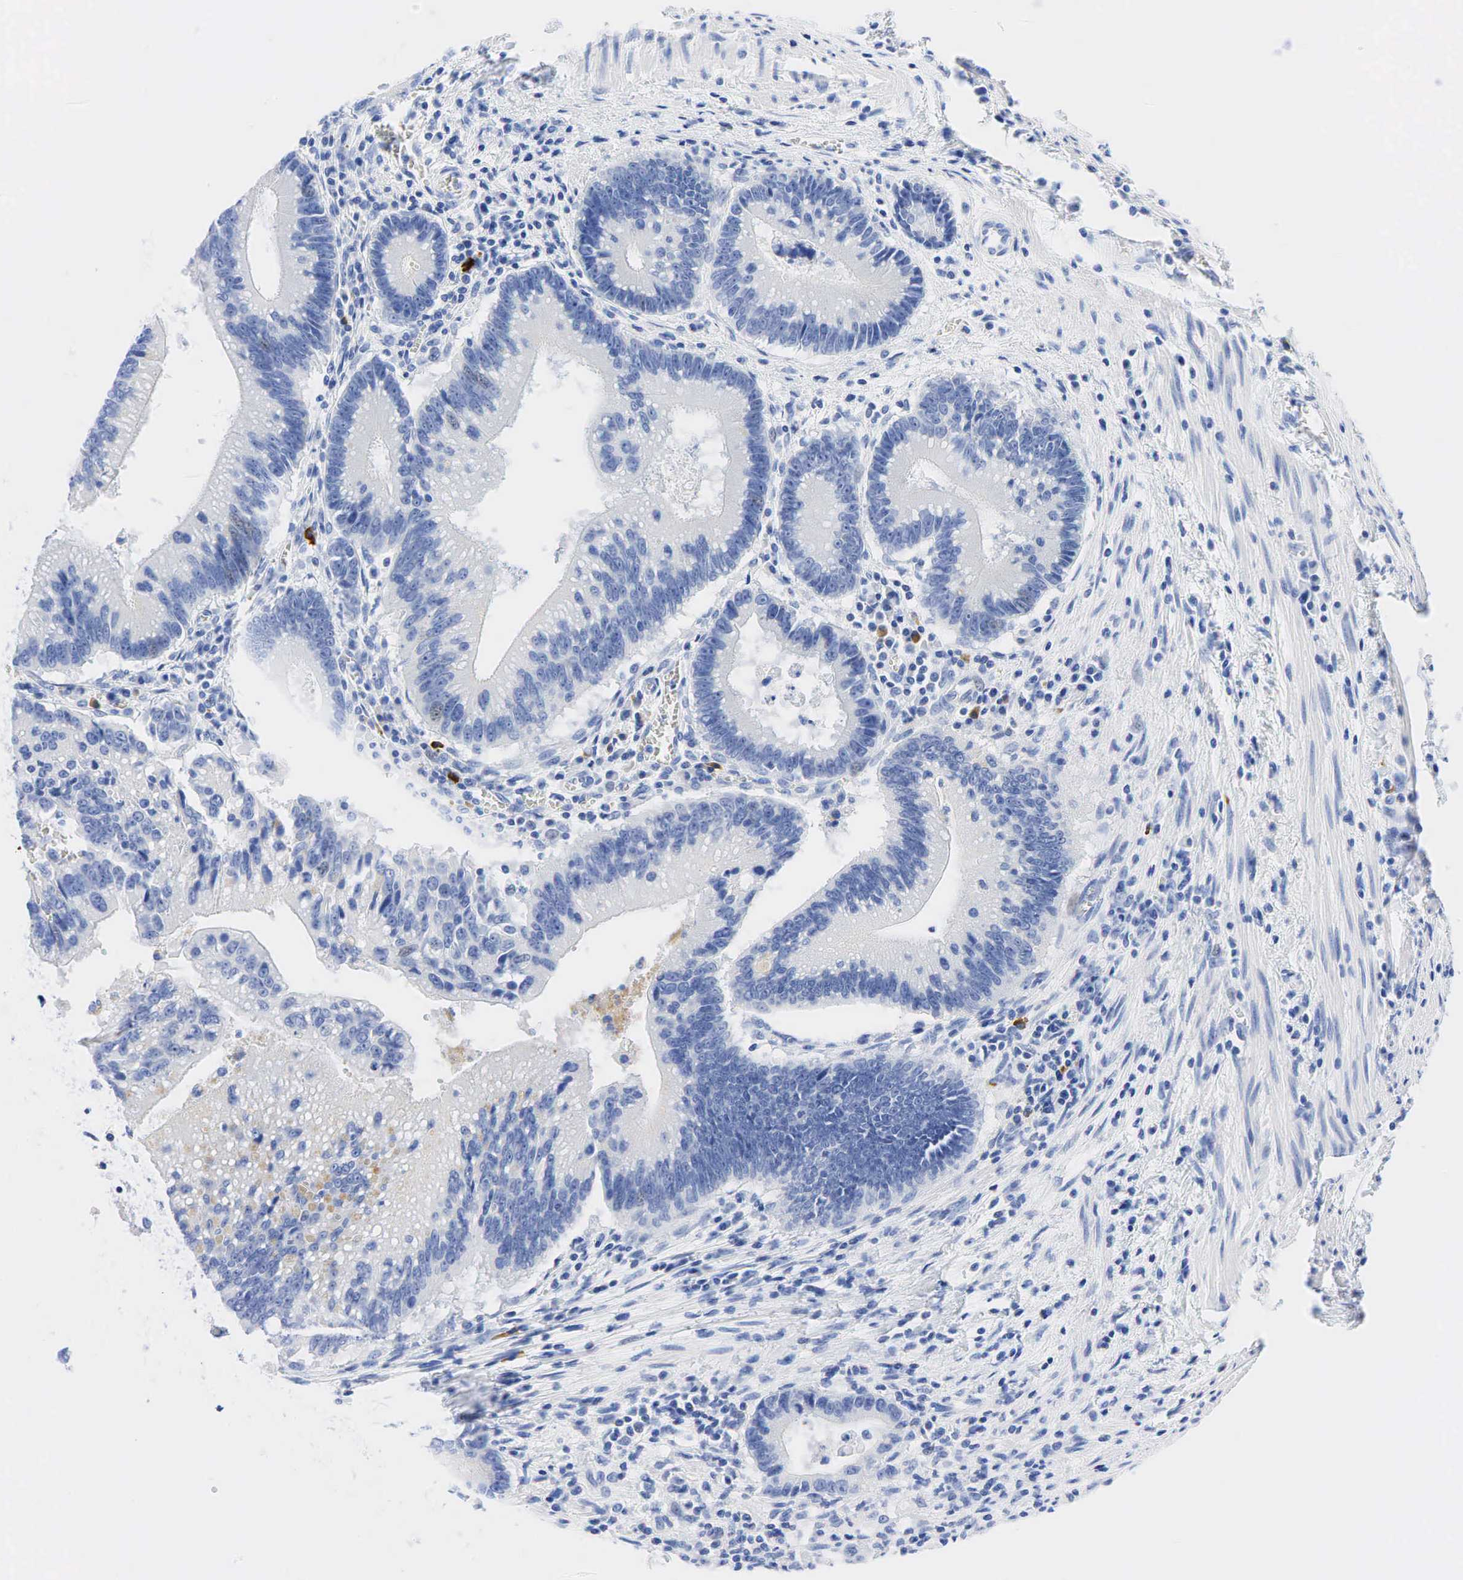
{"staining": {"intensity": "negative", "quantity": "none", "location": "none"}, "tissue": "colorectal cancer", "cell_type": "Tumor cells", "image_type": "cancer", "snomed": [{"axis": "morphology", "description": "Adenocarcinoma, NOS"}, {"axis": "topography", "description": "Rectum"}], "caption": "Human colorectal adenocarcinoma stained for a protein using immunohistochemistry (IHC) exhibits no positivity in tumor cells.", "gene": "NKX2-1", "patient": {"sex": "female", "age": 81}}